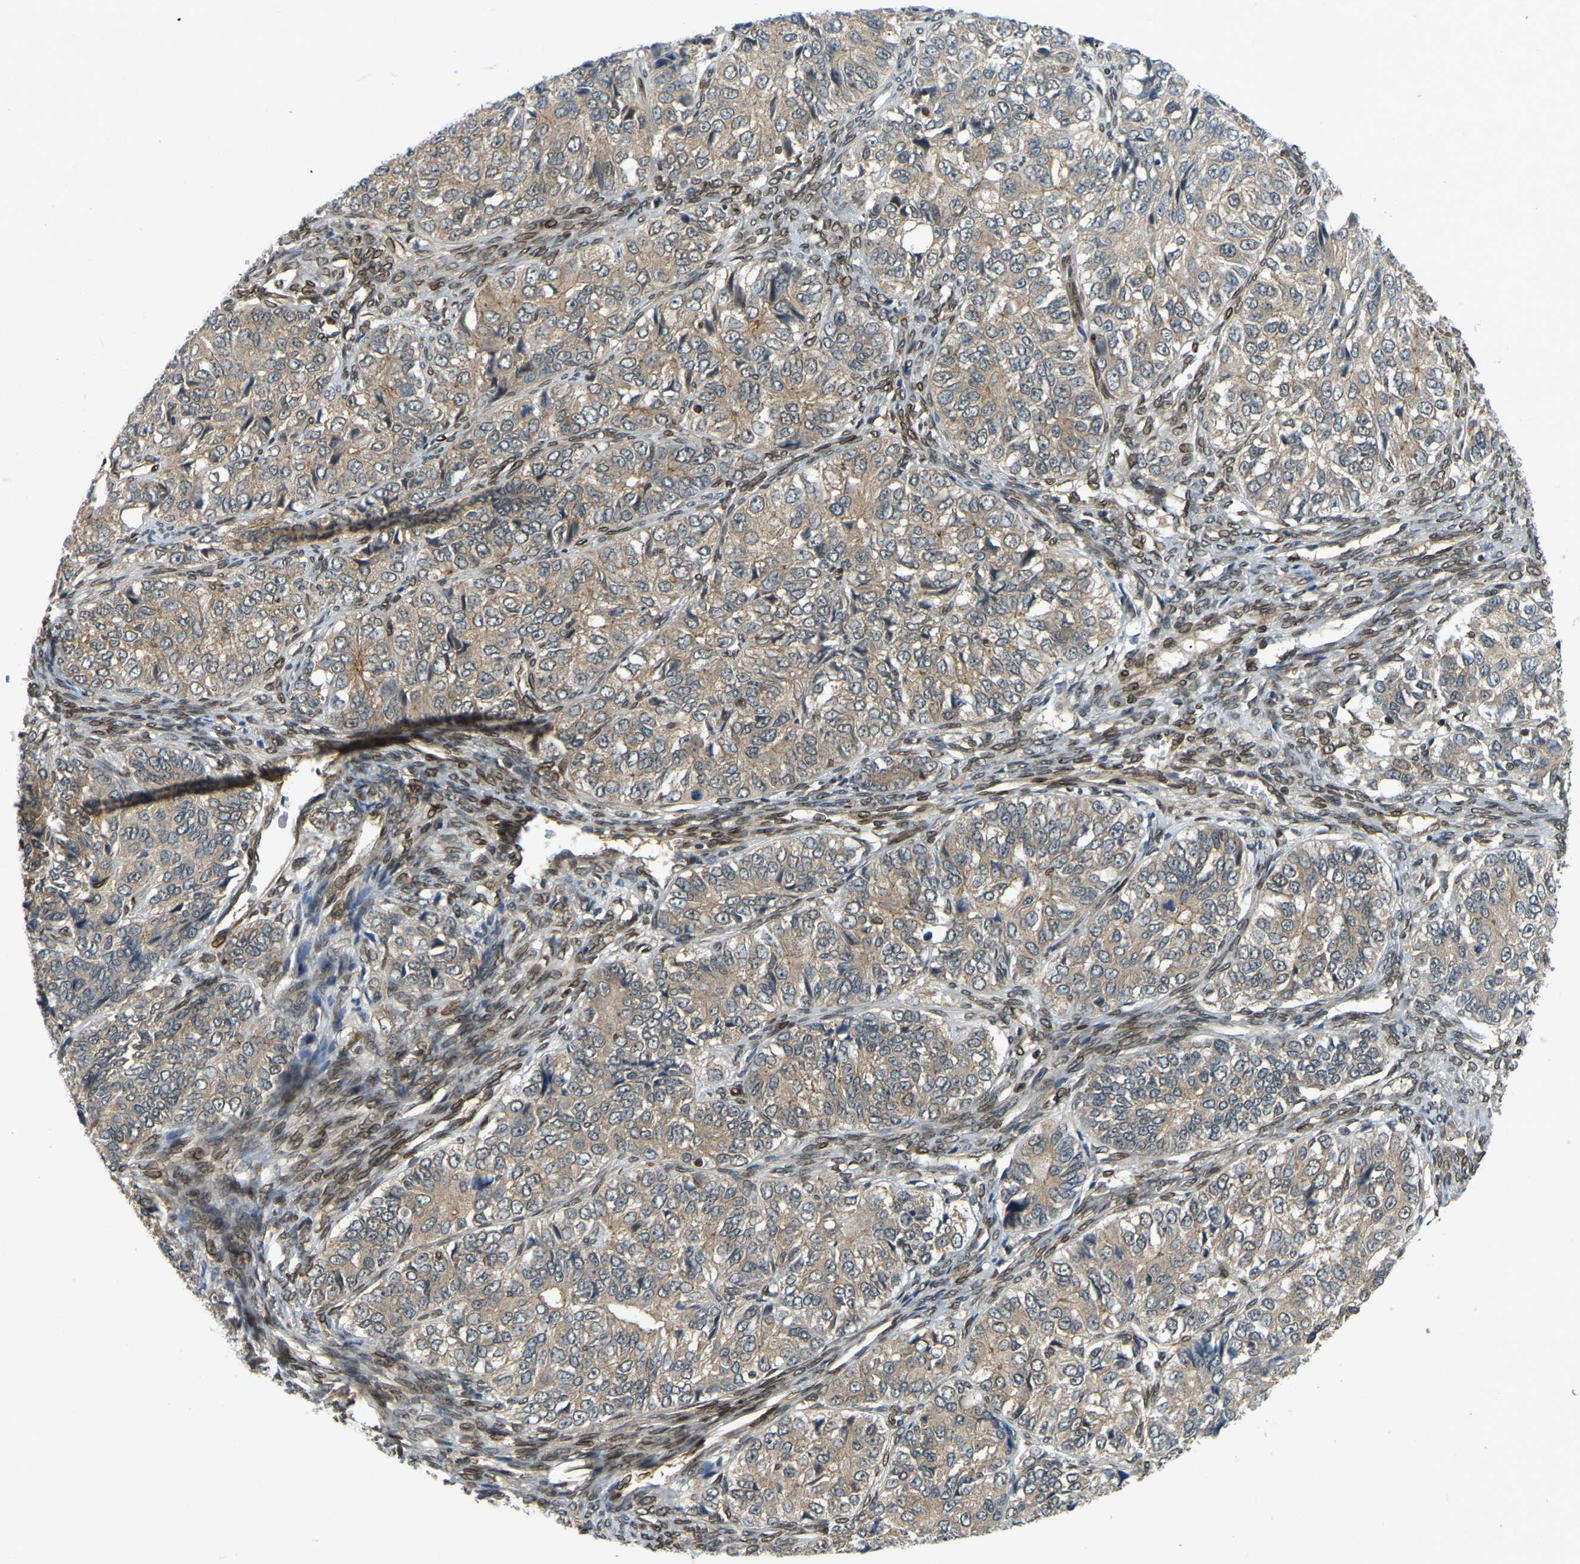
{"staining": {"intensity": "weak", "quantity": "25%-75%", "location": "cytoplasmic/membranous"}, "tissue": "ovarian cancer", "cell_type": "Tumor cells", "image_type": "cancer", "snomed": [{"axis": "morphology", "description": "Carcinoma, endometroid"}, {"axis": "topography", "description": "Ovary"}], "caption": "Immunohistochemistry staining of ovarian endometroid carcinoma, which reveals low levels of weak cytoplasmic/membranous staining in about 25%-75% of tumor cells indicating weak cytoplasmic/membranous protein expression. The staining was performed using DAB (brown) for protein detection and nuclei were counterstained in hematoxylin (blue).", "gene": "SYNE1", "patient": {"sex": "female", "age": 51}}